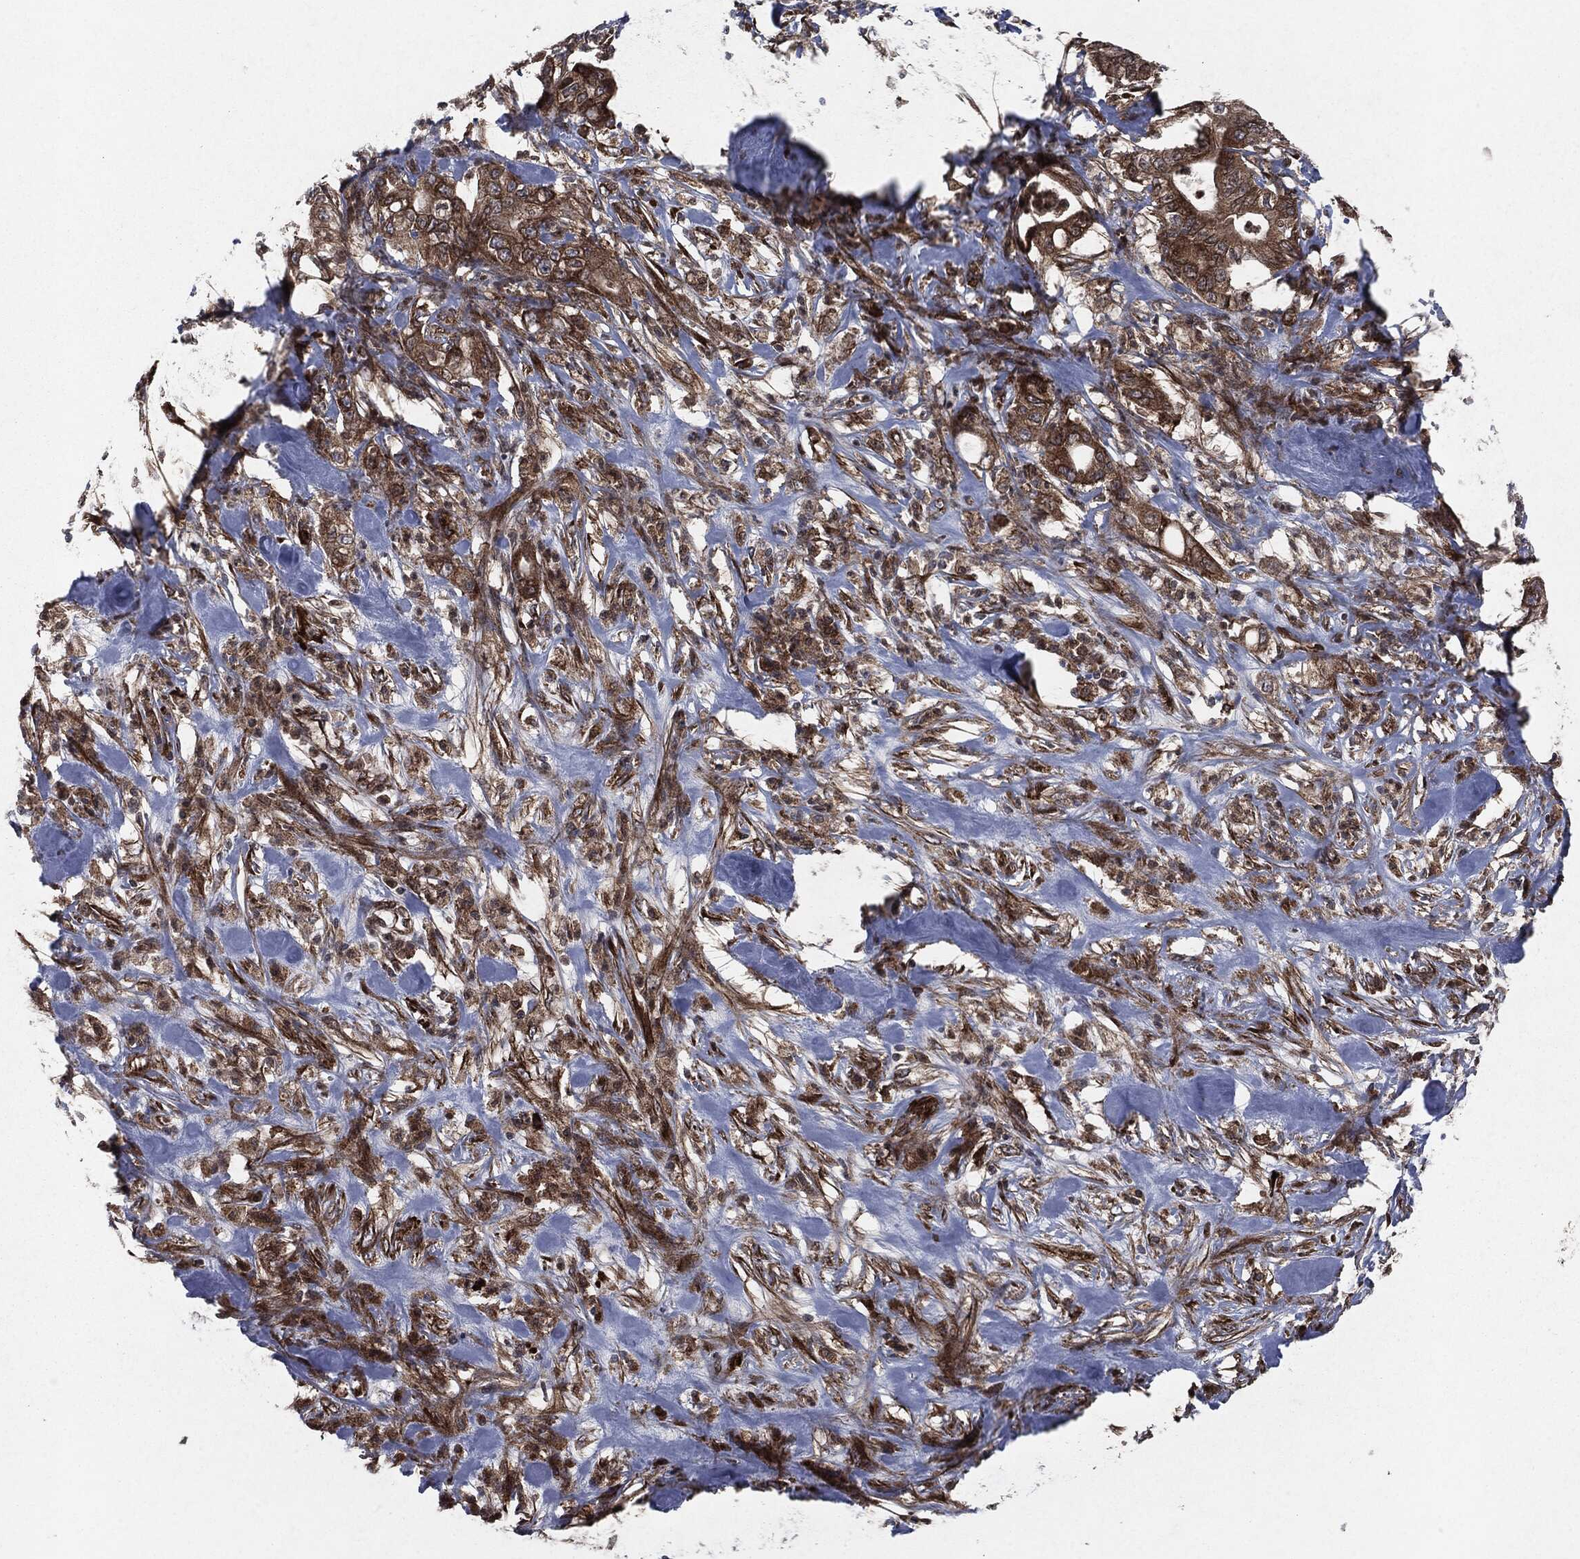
{"staining": {"intensity": "strong", "quantity": "25%-75%", "location": "cytoplasmic/membranous"}, "tissue": "pancreatic cancer", "cell_type": "Tumor cells", "image_type": "cancer", "snomed": [{"axis": "morphology", "description": "Adenocarcinoma, NOS"}, {"axis": "topography", "description": "Pancreas"}], "caption": "Immunohistochemistry (IHC) (DAB) staining of human pancreatic cancer (adenocarcinoma) shows strong cytoplasmic/membranous protein expression in approximately 25%-75% of tumor cells. (Stains: DAB in brown, nuclei in blue, Microscopy: brightfield microscopy at high magnification).", "gene": "RAF1", "patient": {"sex": "male", "age": 71}}